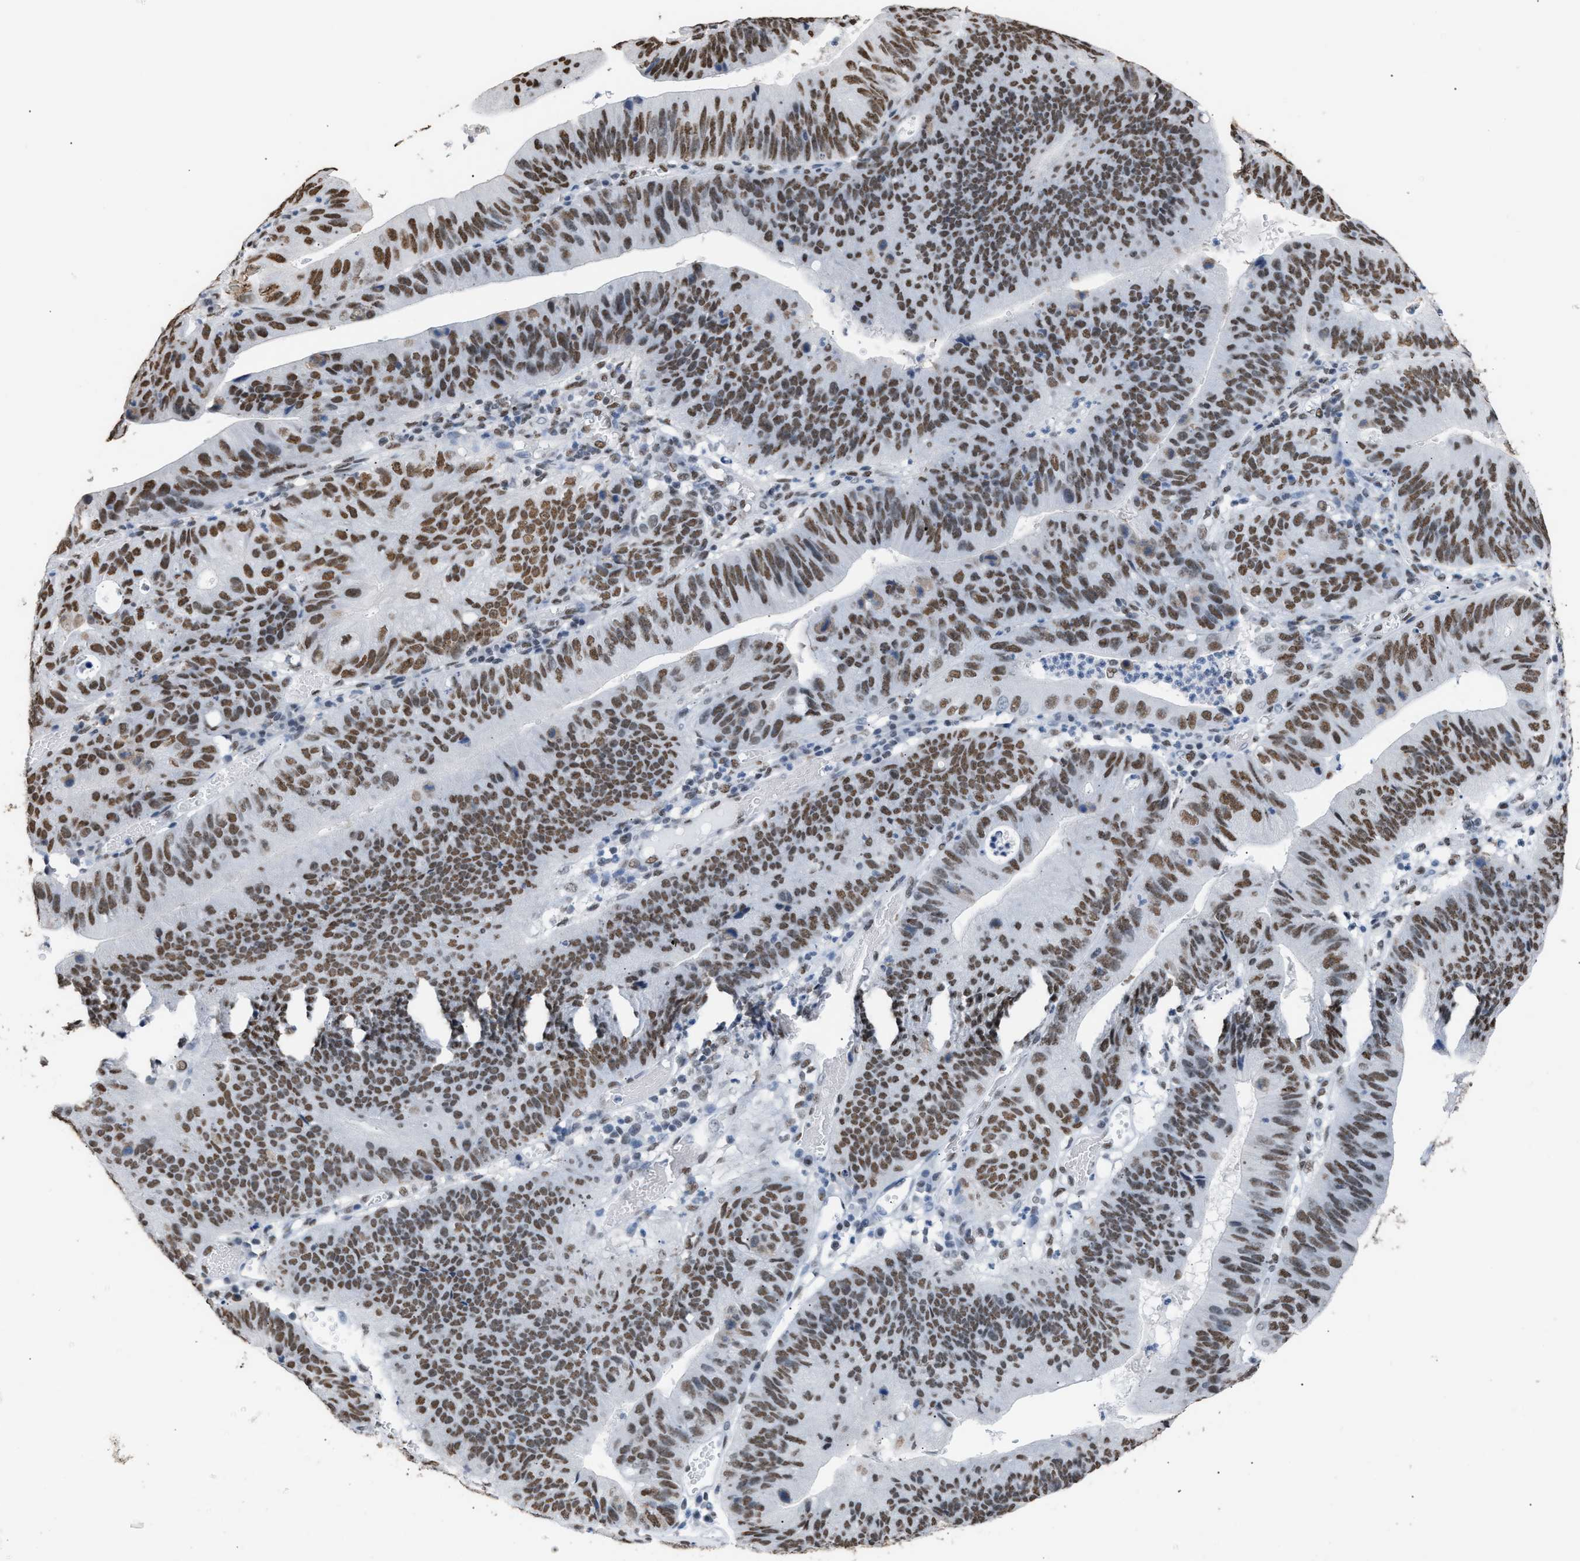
{"staining": {"intensity": "moderate", "quantity": ">75%", "location": "nuclear"}, "tissue": "stomach cancer", "cell_type": "Tumor cells", "image_type": "cancer", "snomed": [{"axis": "morphology", "description": "Adenocarcinoma, NOS"}, {"axis": "topography", "description": "Stomach"}], "caption": "Protein staining of adenocarcinoma (stomach) tissue demonstrates moderate nuclear staining in about >75% of tumor cells.", "gene": "CCAR2", "patient": {"sex": "male", "age": 59}}